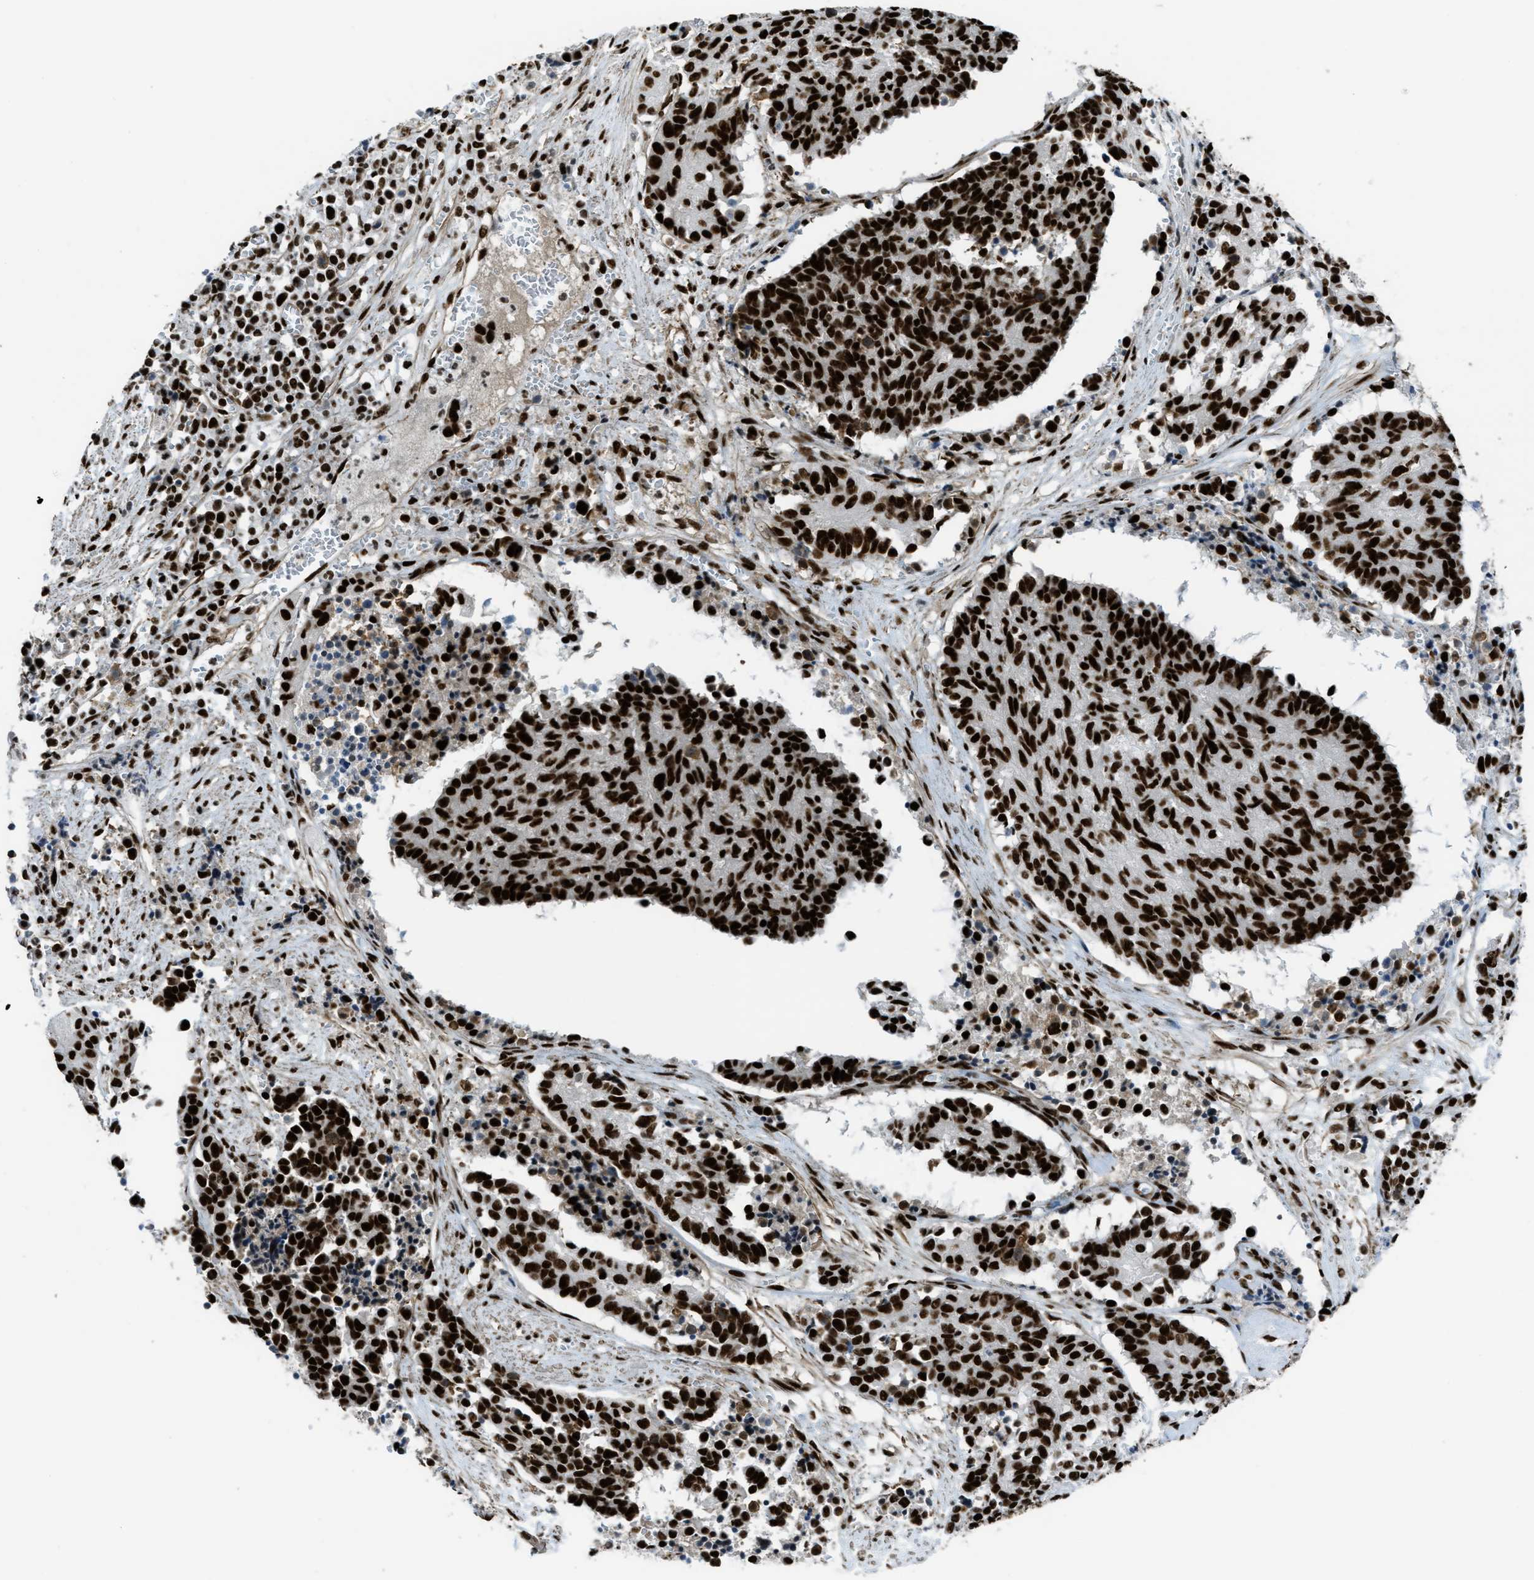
{"staining": {"intensity": "strong", "quantity": ">75%", "location": "nuclear"}, "tissue": "cervical cancer", "cell_type": "Tumor cells", "image_type": "cancer", "snomed": [{"axis": "morphology", "description": "Squamous cell carcinoma, NOS"}, {"axis": "topography", "description": "Cervix"}], "caption": "Cervical cancer (squamous cell carcinoma) stained with DAB (3,3'-diaminobenzidine) IHC demonstrates high levels of strong nuclear staining in approximately >75% of tumor cells.", "gene": "ZNF207", "patient": {"sex": "female", "age": 35}}